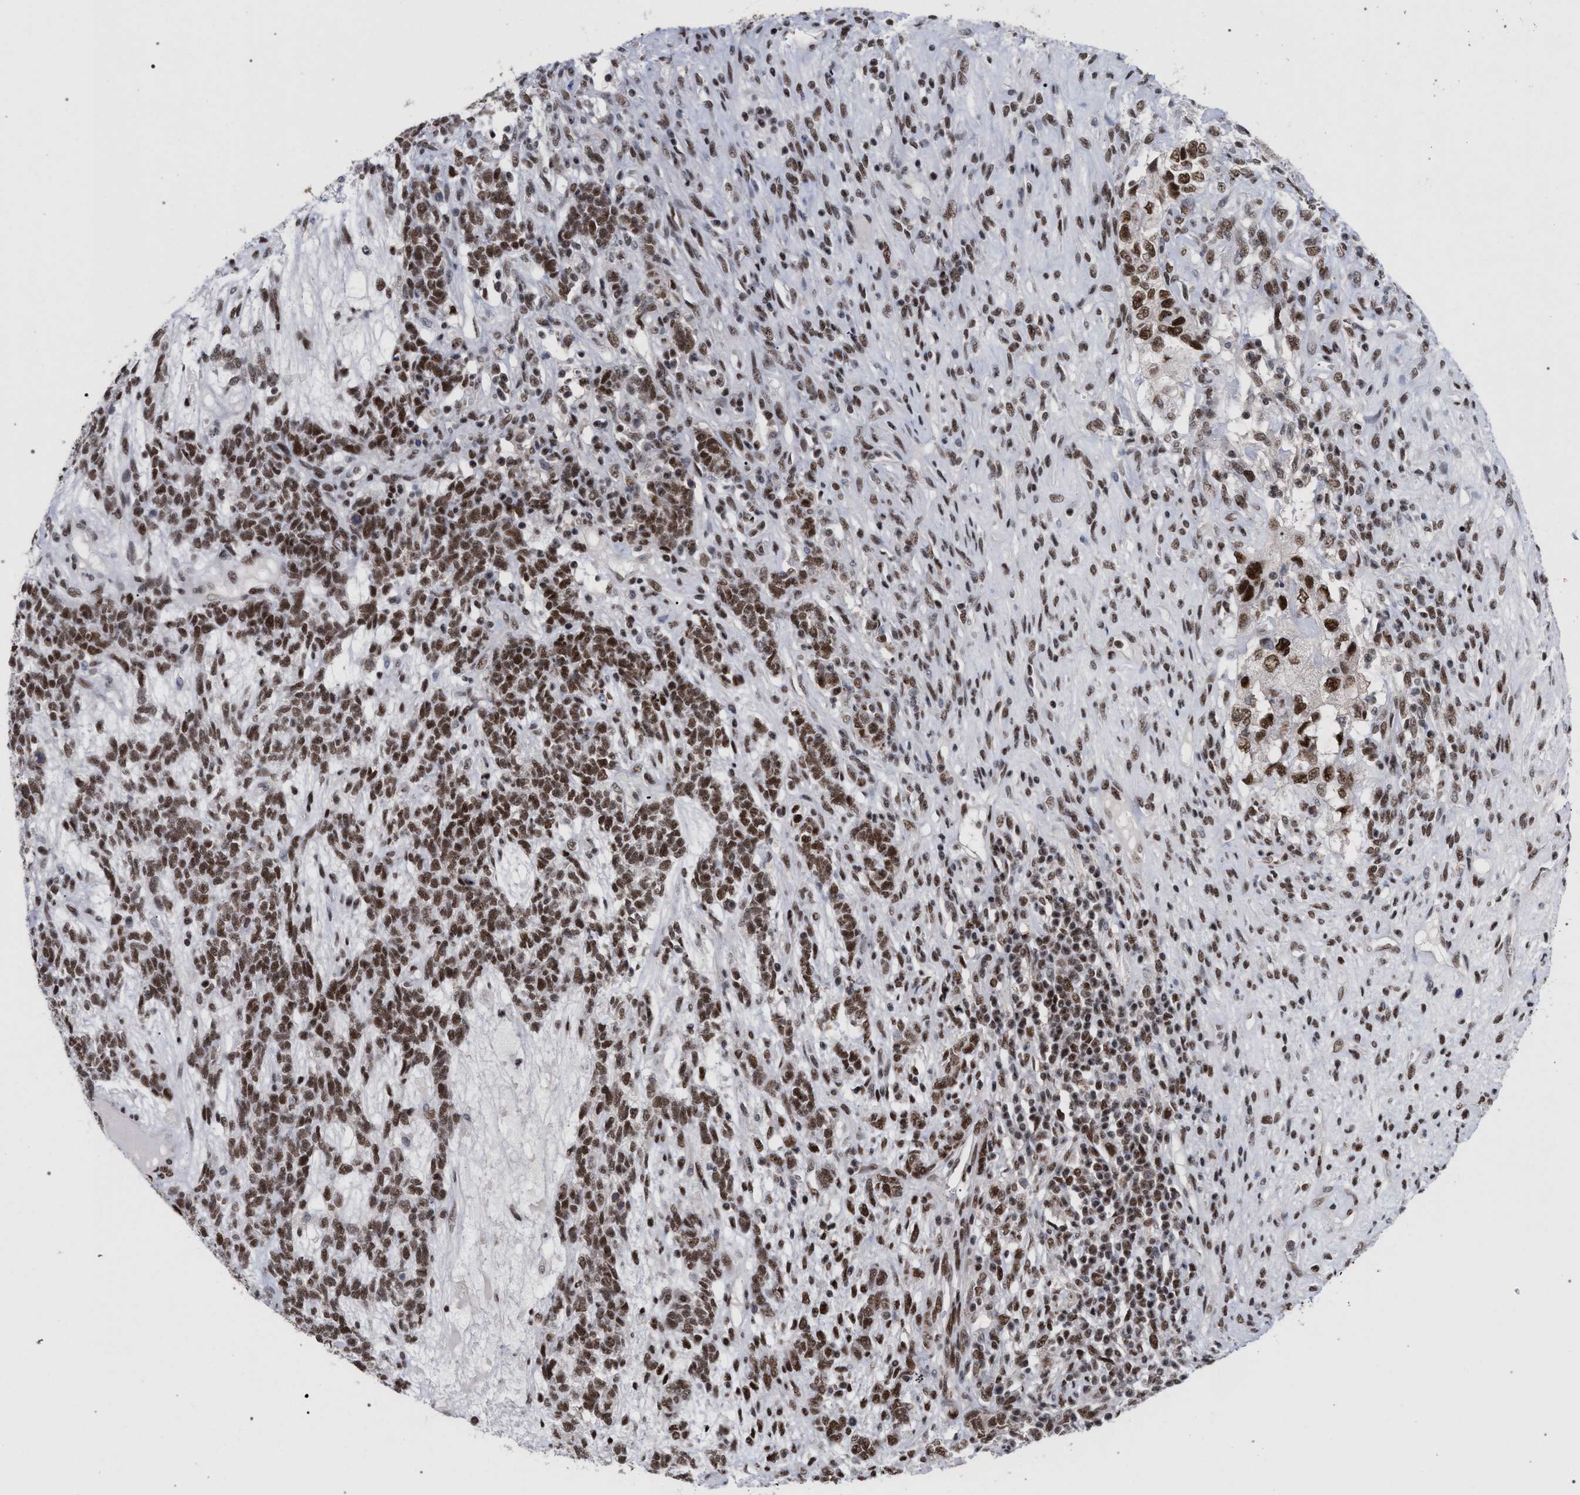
{"staining": {"intensity": "moderate", "quantity": ">75%", "location": "nuclear"}, "tissue": "testis cancer", "cell_type": "Tumor cells", "image_type": "cancer", "snomed": [{"axis": "morphology", "description": "Seminoma, NOS"}, {"axis": "topography", "description": "Testis"}], "caption": "Human testis cancer (seminoma) stained with a protein marker shows moderate staining in tumor cells.", "gene": "SCAF4", "patient": {"sex": "male", "age": 28}}